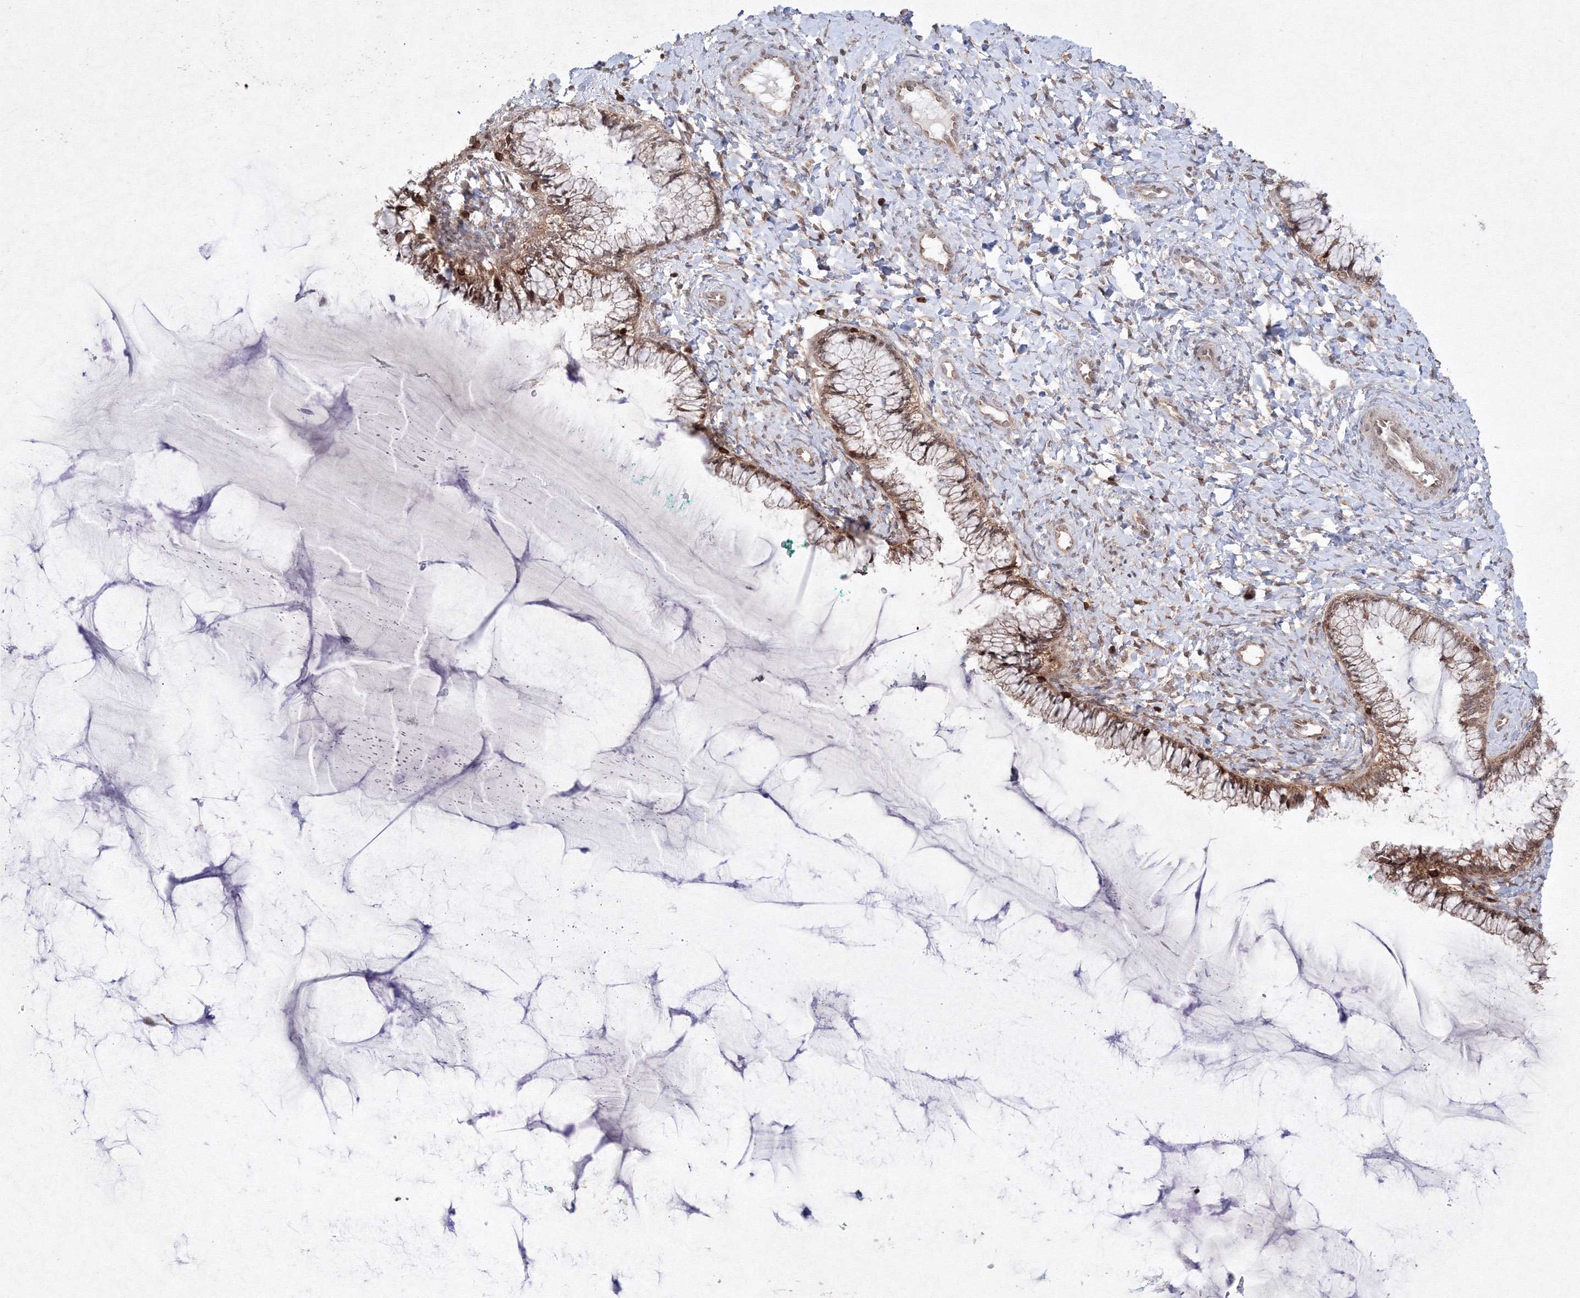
{"staining": {"intensity": "moderate", "quantity": ">75%", "location": "cytoplasmic/membranous,nuclear"}, "tissue": "cervix", "cell_type": "Glandular cells", "image_type": "normal", "snomed": [{"axis": "morphology", "description": "Normal tissue, NOS"}, {"axis": "morphology", "description": "Adenocarcinoma, NOS"}, {"axis": "topography", "description": "Cervix"}], "caption": "DAB (3,3'-diaminobenzidine) immunohistochemical staining of unremarkable human cervix reveals moderate cytoplasmic/membranous,nuclear protein expression in approximately >75% of glandular cells. The staining was performed using DAB to visualize the protein expression in brown, while the nuclei were stained in blue with hematoxylin (Magnification: 20x).", "gene": "MKRN2", "patient": {"sex": "female", "age": 29}}